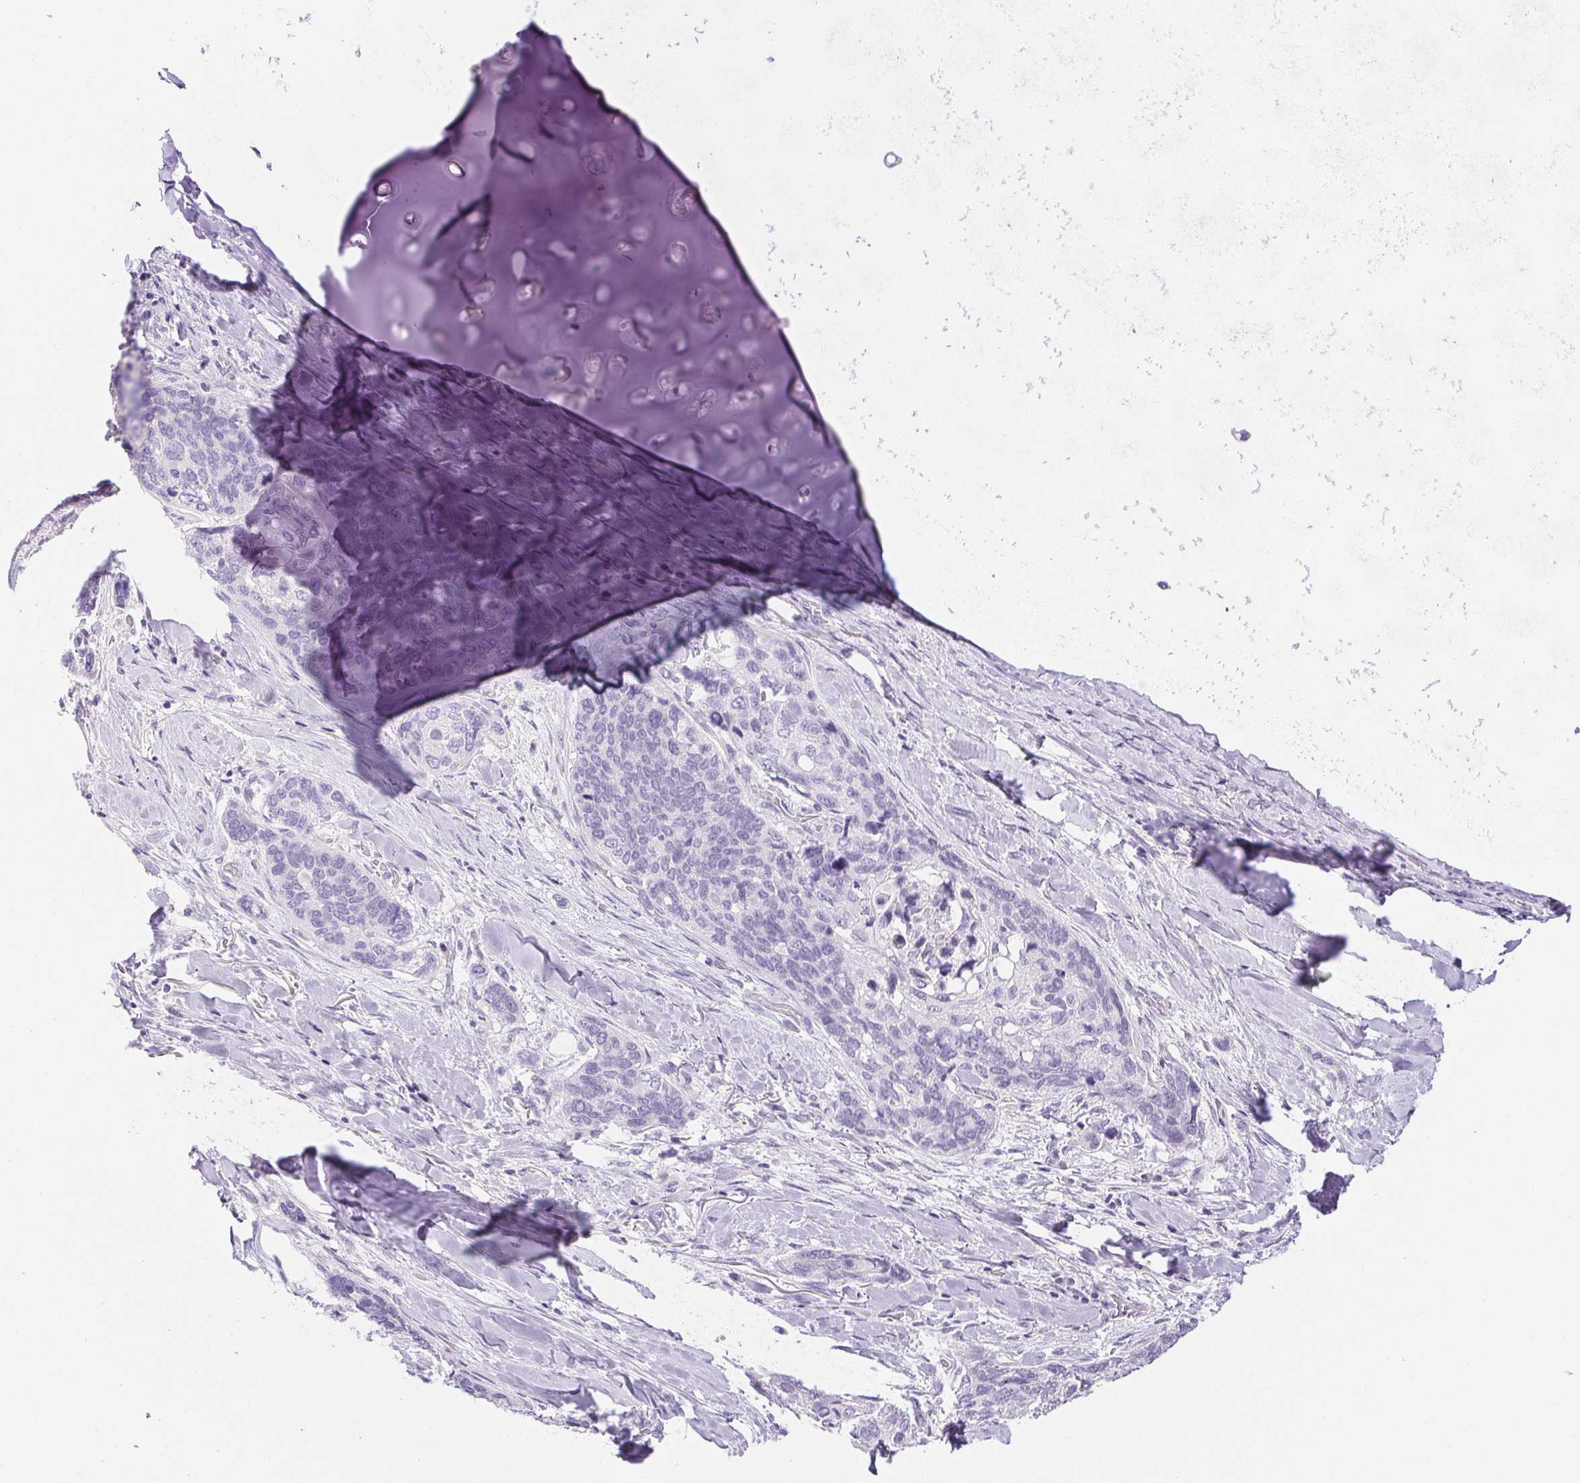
{"staining": {"intensity": "negative", "quantity": "none", "location": "none"}, "tissue": "lung cancer", "cell_type": "Tumor cells", "image_type": "cancer", "snomed": [{"axis": "morphology", "description": "Squamous cell carcinoma, NOS"}, {"axis": "morphology", "description": "Squamous cell carcinoma, metastatic, NOS"}, {"axis": "topography", "description": "Lymph node"}, {"axis": "topography", "description": "Lung"}], "caption": "Immunohistochemistry micrograph of lung cancer (metastatic squamous cell carcinoma) stained for a protein (brown), which exhibits no expression in tumor cells.", "gene": "PAPPA2", "patient": {"sex": "male", "age": 41}}